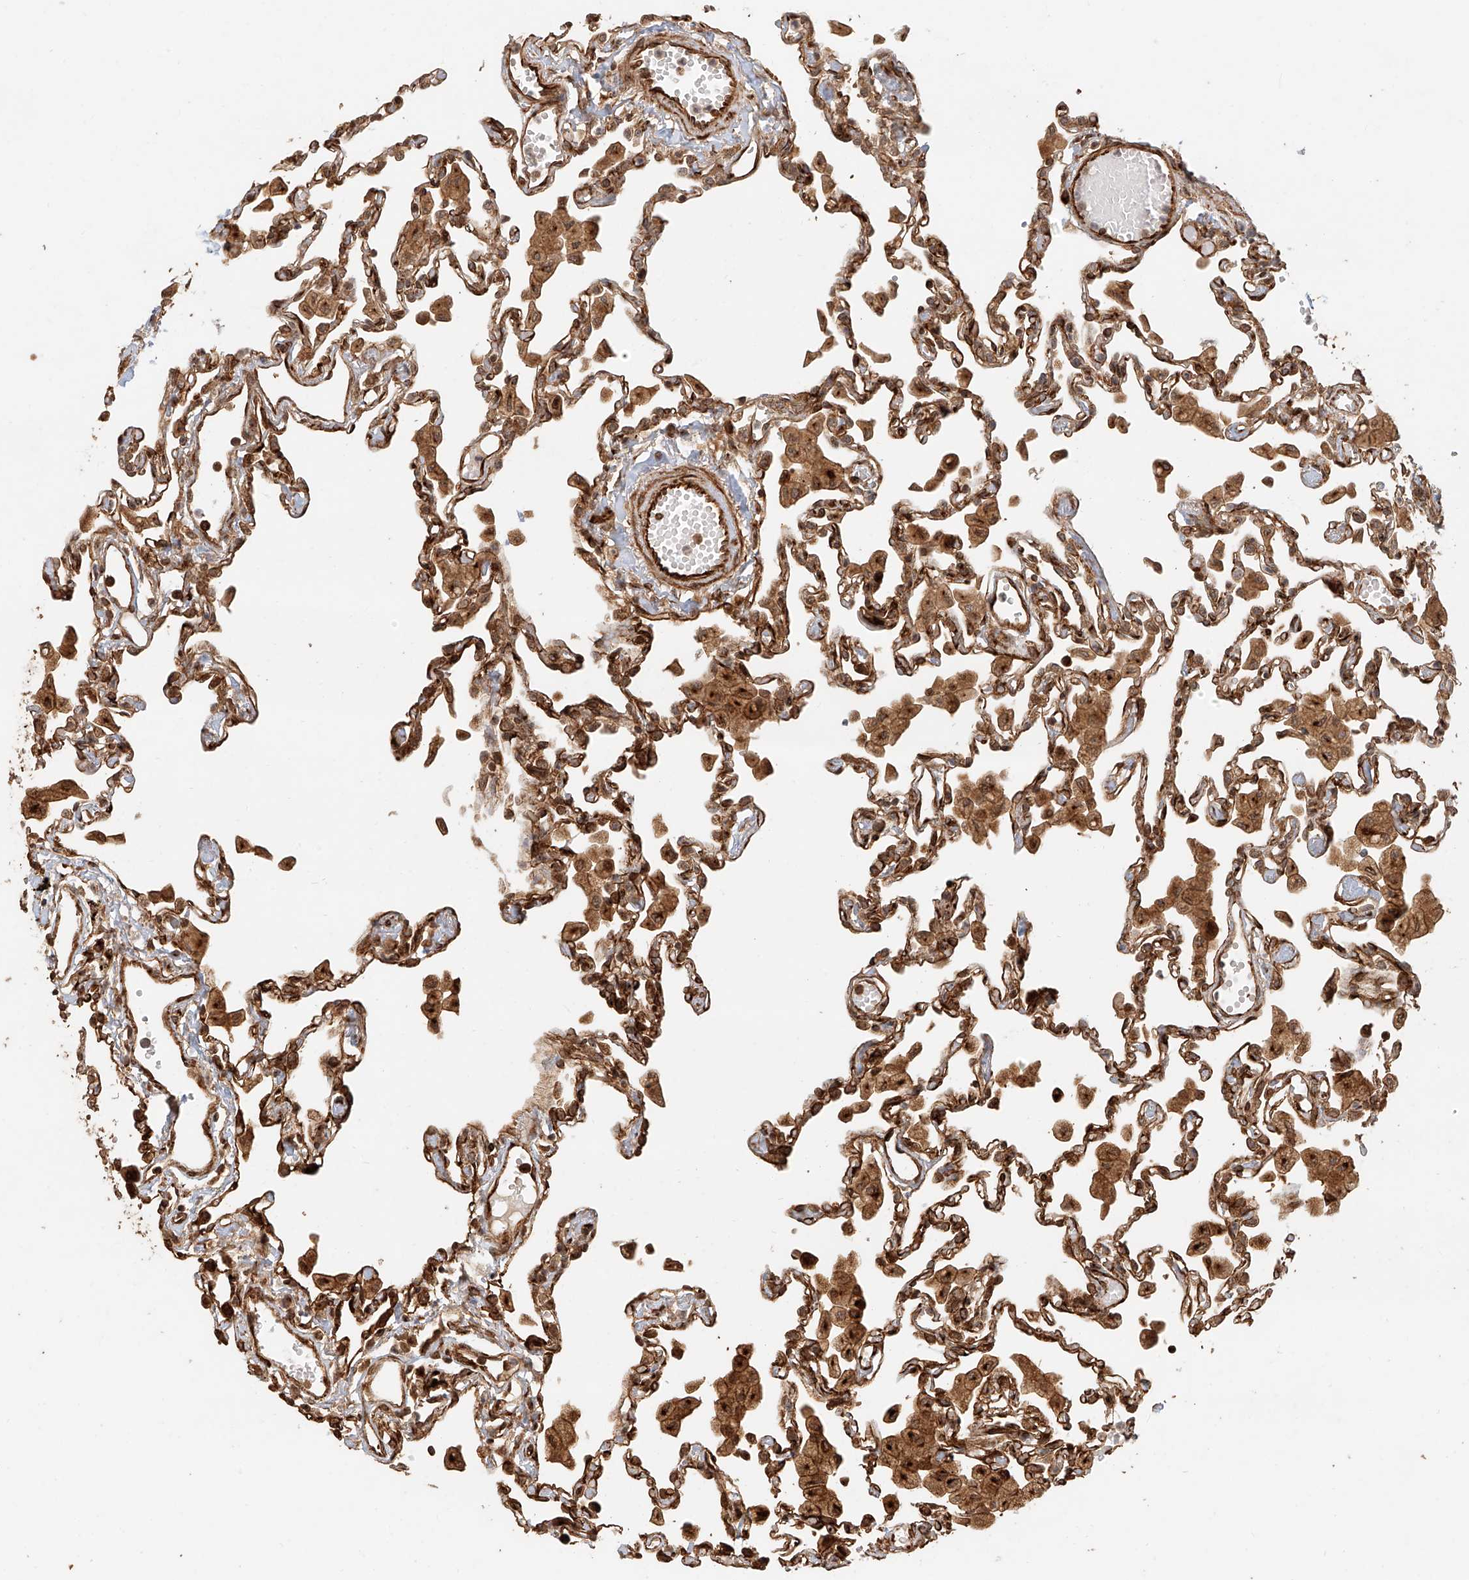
{"staining": {"intensity": "moderate", "quantity": ">75%", "location": "cytoplasmic/membranous,nuclear"}, "tissue": "lung", "cell_type": "Alveolar cells", "image_type": "normal", "snomed": [{"axis": "morphology", "description": "Normal tissue, NOS"}, {"axis": "topography", "description": "Bronchus"}, {"axis": "topography", "description": "Lung"}], "caption": "The immunohistochemical stain highlights moderate cytoplasmic/membranous,nuclear positivity in alveolar cells of unremarkable lung.", "gene": "NAP1L1", "patient": {"sex": "female", "age": 49}}